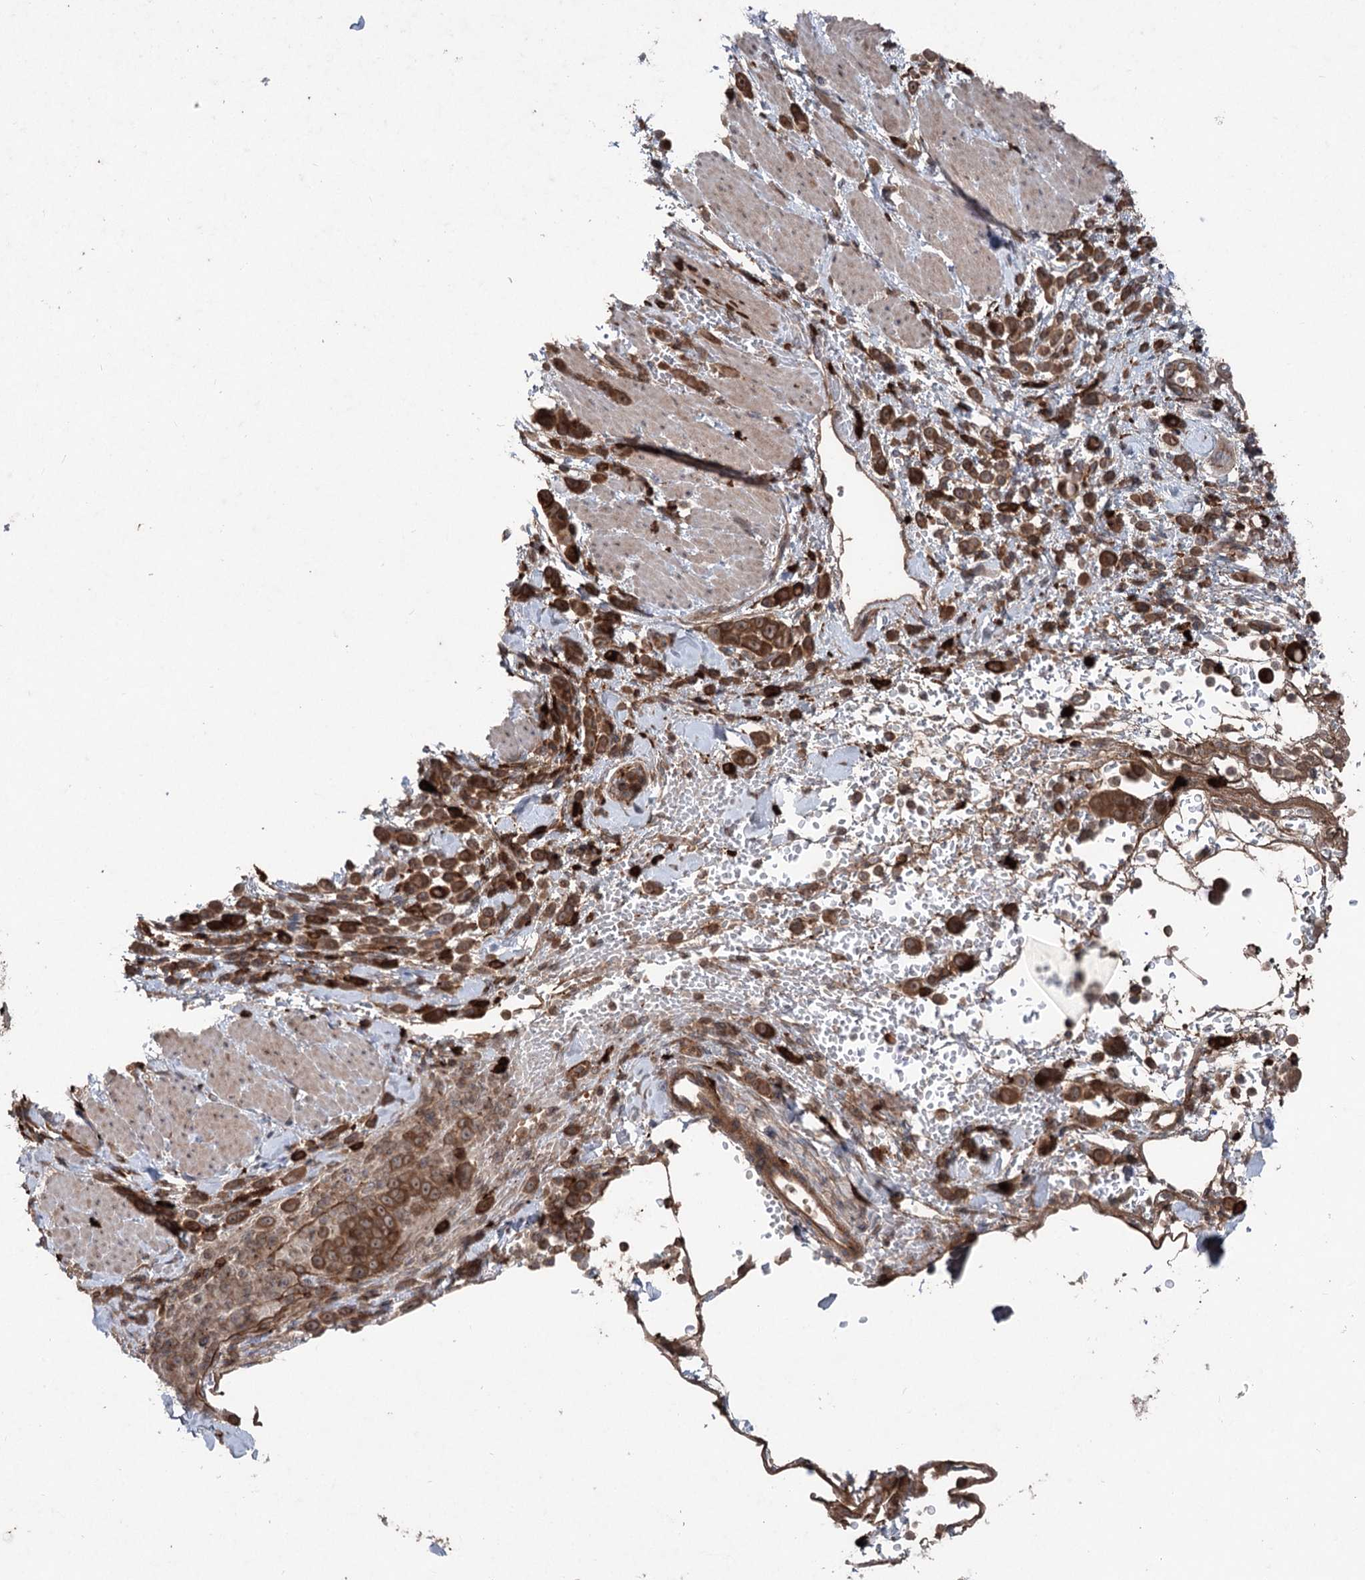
{"staining": {"intensity": "strong", "quantity": ">75%", "location": "cytoplasmic/membranous"}, "tissue": "pancreatic cancer", "cell_type": "Tumor cells", "image_type": "cancer", "snomed": [{"axis": "morphology", "description": "Normal tissue, NOS"}, {"axis": "morphology", "description": "Adenocarcinoma, NOS"}, {"axis": "topography", "description": "Pancreas"}], "caption": "High-power microscopy captured an immunohistochemistry micrograph of adenocarcinoma (pancreatic), revealing strong cytoplasmic/membranous staining in approximately >75% of tumor cells. The staining was performed using DAB, with brown indicating positive protein expression. Nuclei are stained blue with hematoxylin.", "gene": "PPP1R21", "patient": {"sex": "female", "age": 64}}